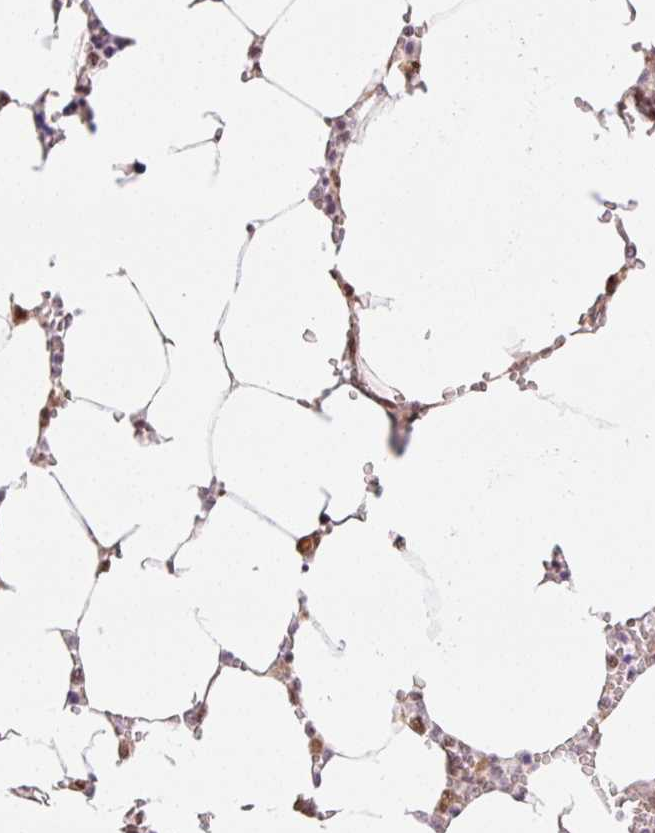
{"staining": {"intensity": "moderate", "quantity": "<25%", "location": "nuclear"}, "tissue": "bone marrow", "cell_type": "Hematopoietic cells", "image_type": "normal", "snomed": [{"axis": "morphology", "description": "Normal tissue, NOS"}, {"axis": "topography", "description": "Bone marrow"}], "caption": "Immunohistochemistry (IHC) (DAB) staining of normal human bone marrow exhibits moderate nuclear protein positivity in about <25% of hematopoietic cells.", "gene": "INTS8", "patient": {"sex": "male", "age": 64}}